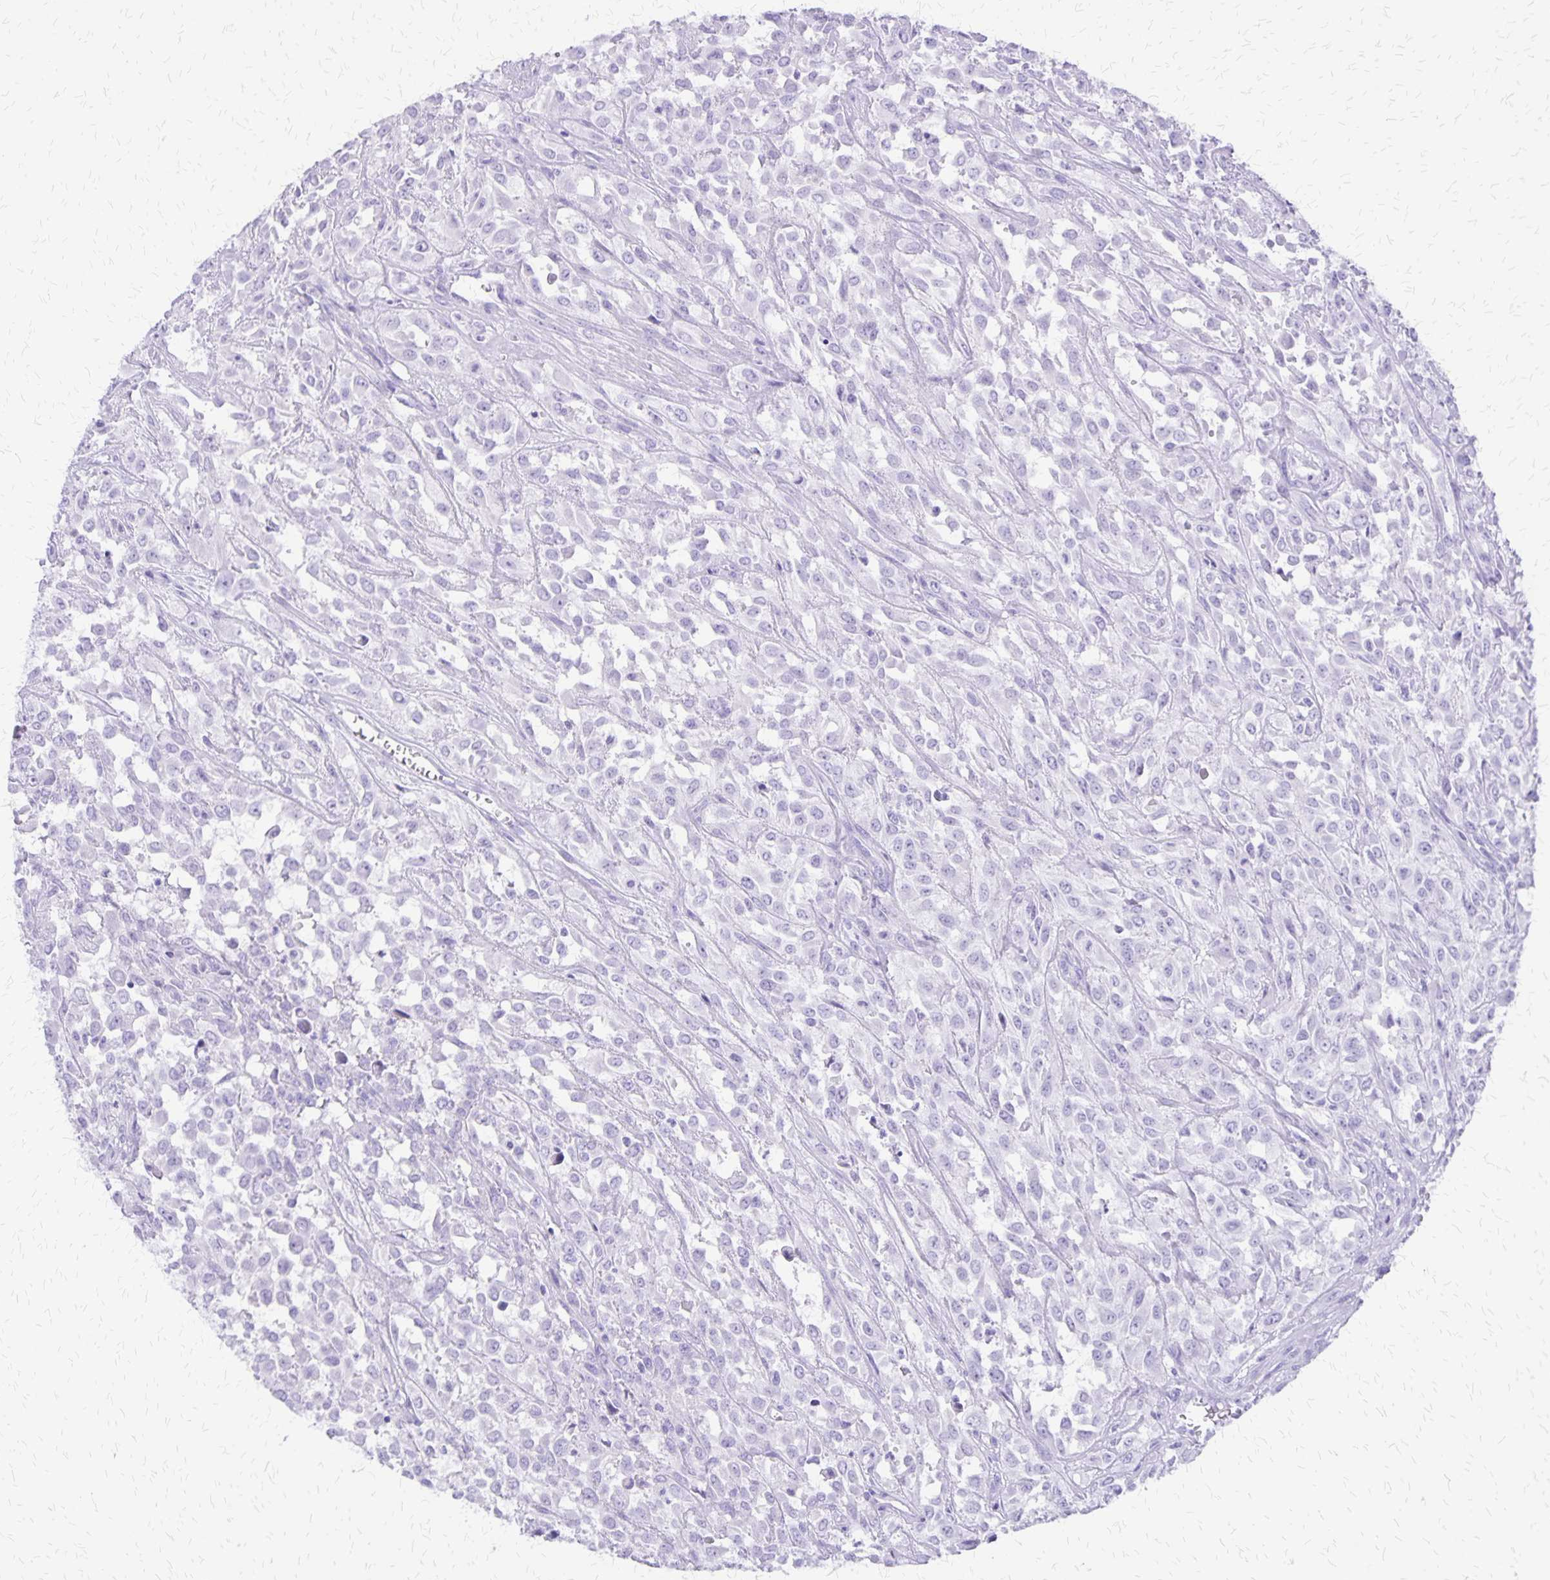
{"staining": {"intensity": "negative", "quantity": "none", "location": "none"}, "tissue": "urothelial cancer", "cell_type": "Tumor cells", "image_type": "cancer", "snomed": [{"axis": "morphology", "description": "Urothelial carcinoma, High grade"}, {"axis": "topography", "description": "Urinary bladder"}], "caption": "Histopathology image shows no significant protein staining in tumor cells of high-grade urothelial carcinoma.", "gene": "SLC13A2", "patient": {"sex": "male", "age": 67}}